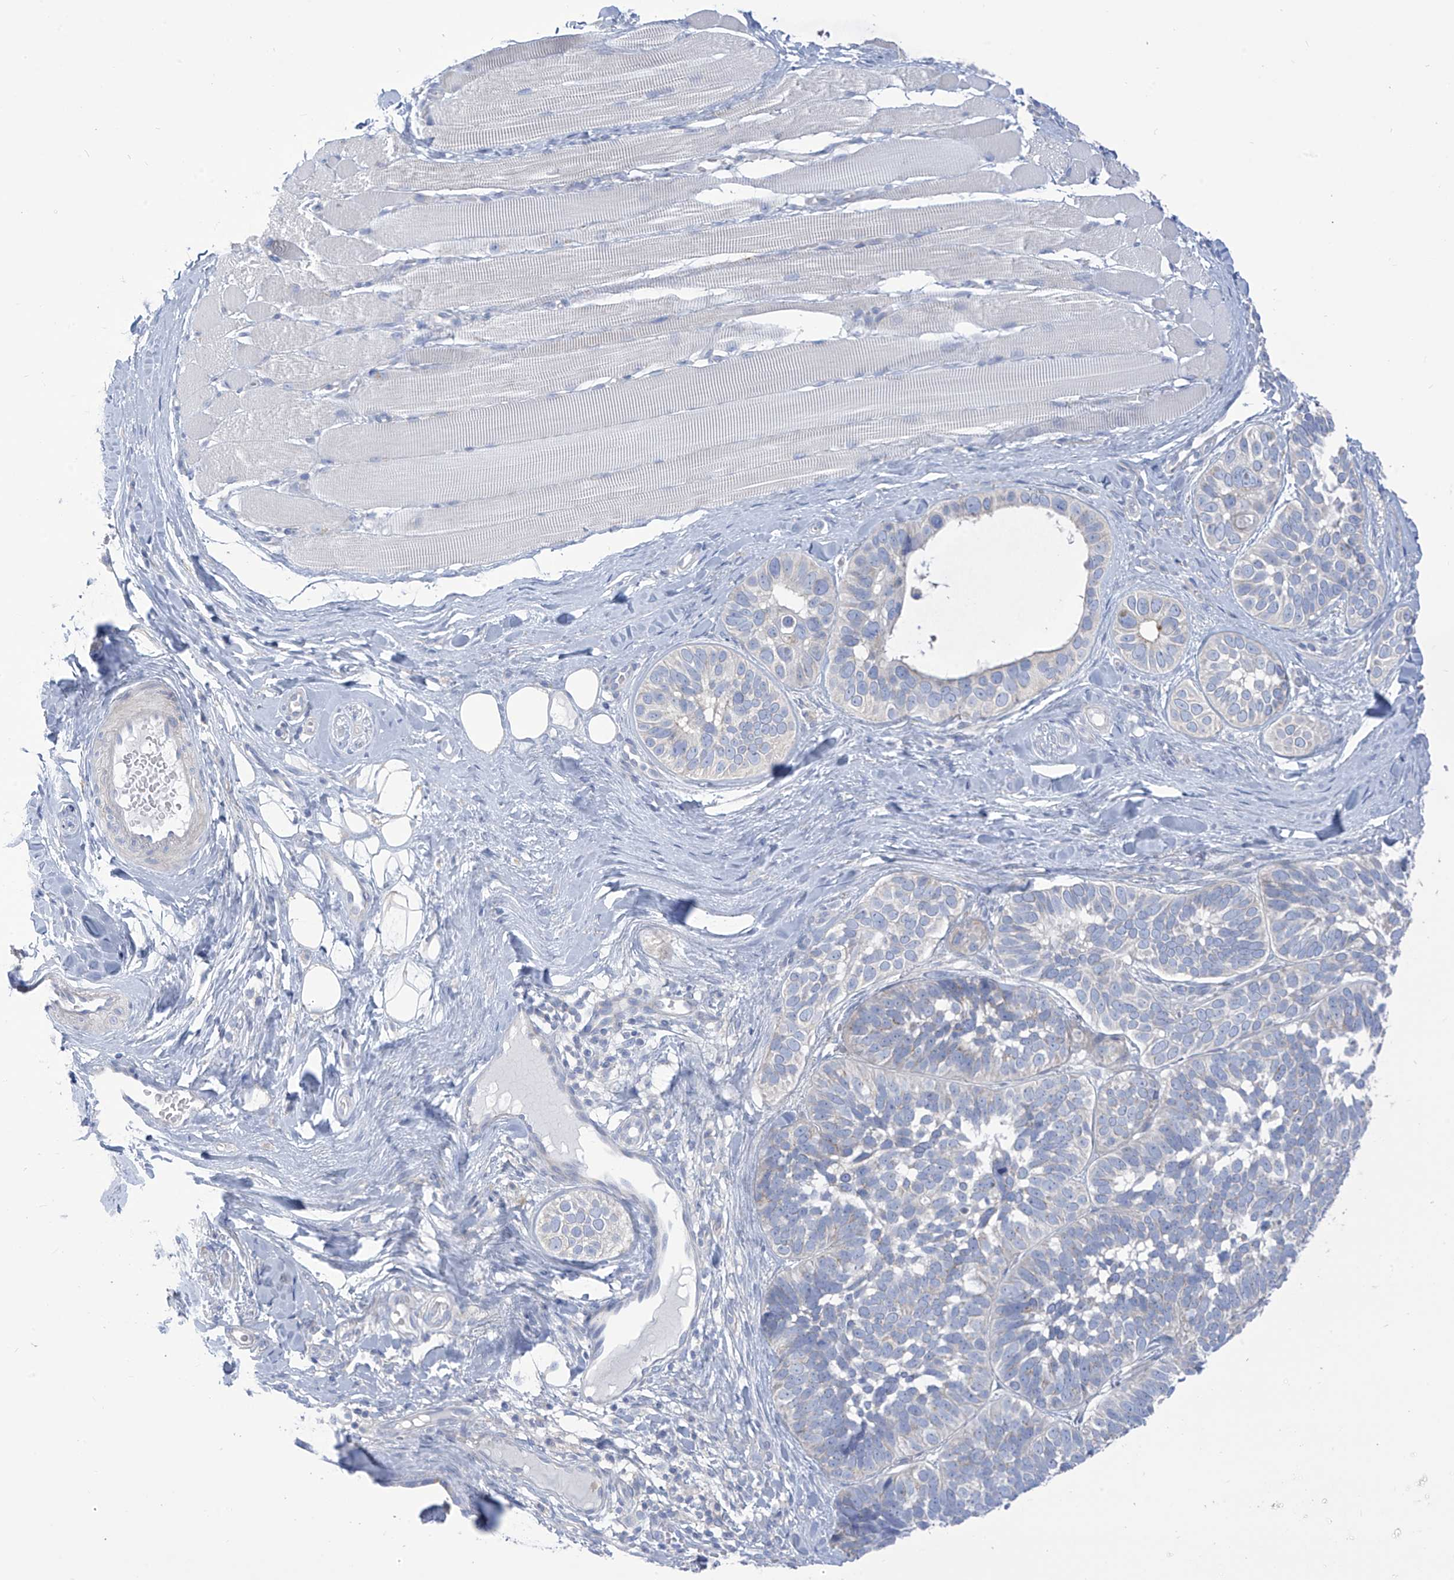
{"staining": {"intensity": "negative", "quantity": "none", "location": "none"}, "tissue": "skin cancer", "cell_type": "Tumor cells", "image_type": "cancer", "snomed": [{"axis": "morphology", "description": "Basal cell carcinoma"}, {"axis": "topography", "description": "Skin"}], "caption": "Tumor cells show no significant staining in skin cancer.", "gene": "FABP2", "patient": {"sex": "male", "age": 62}}